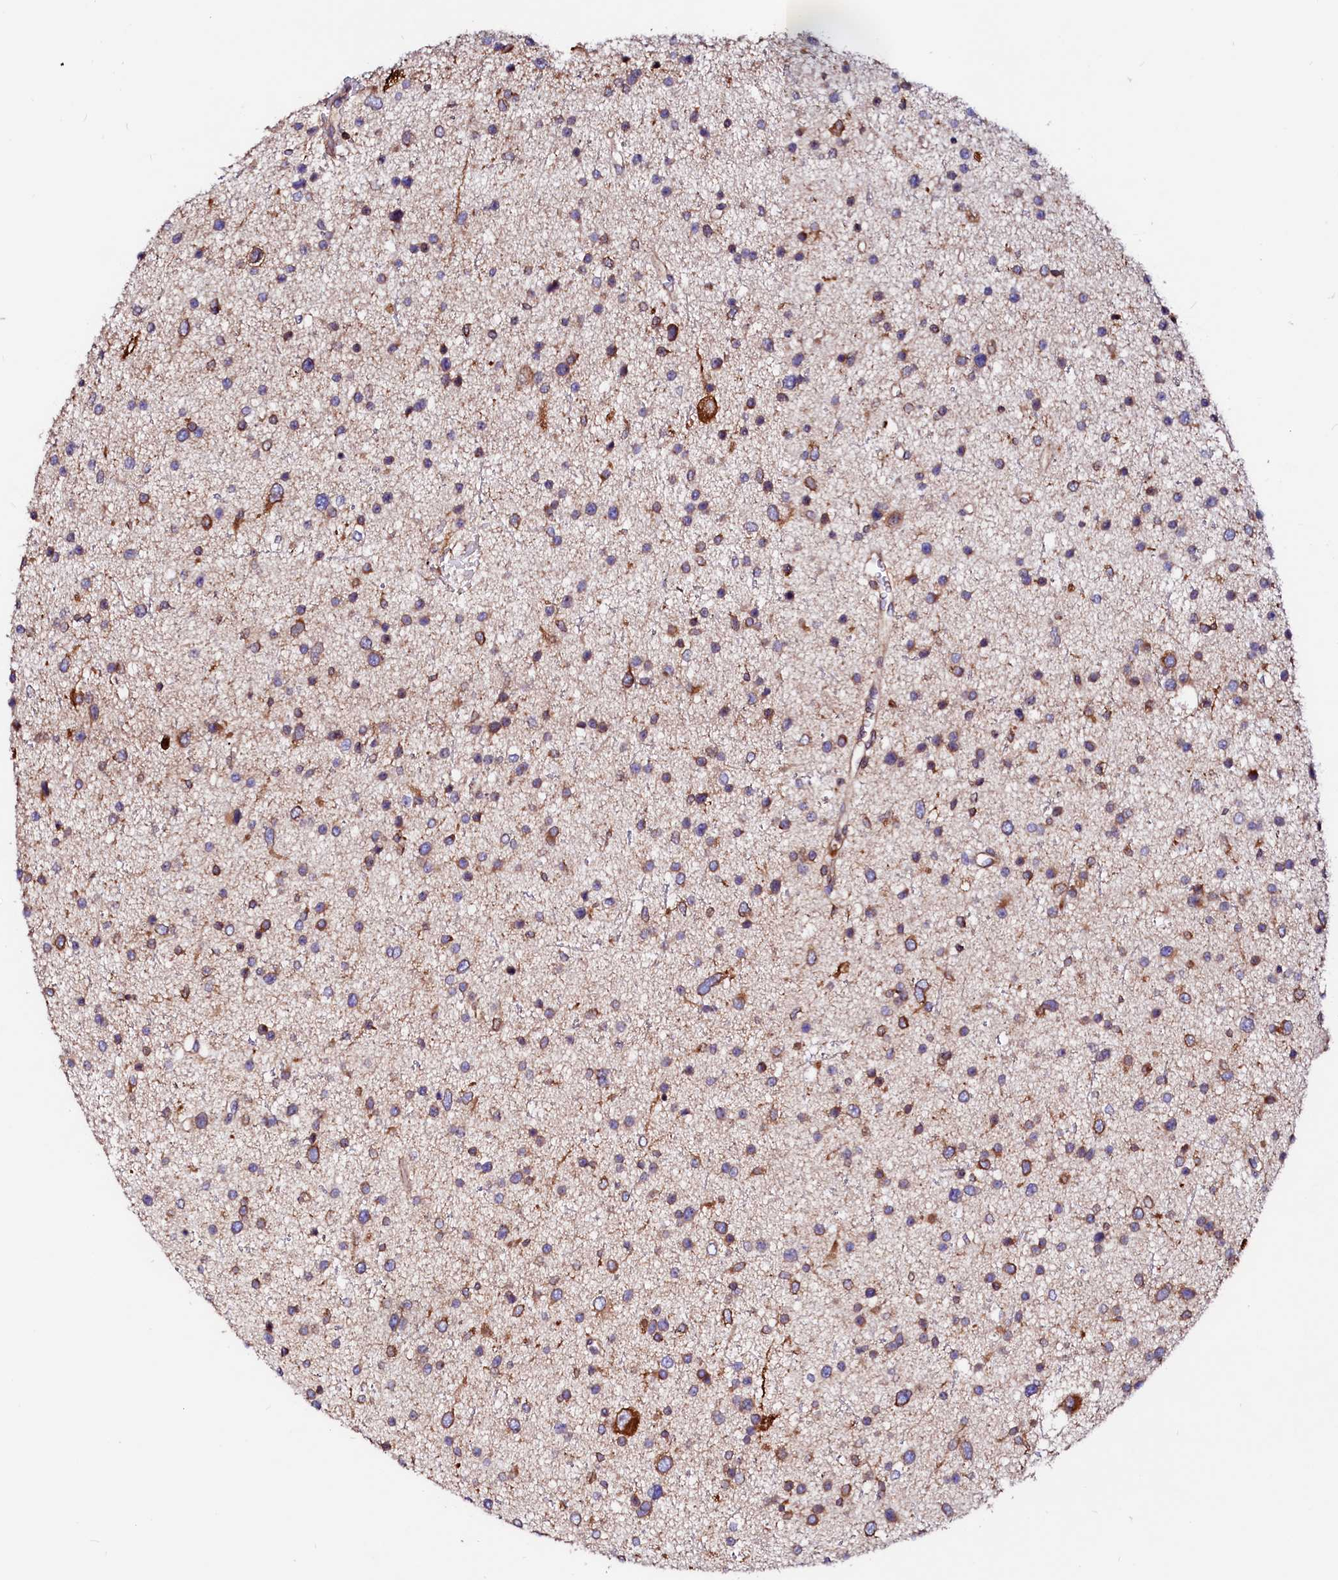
{"staining": {"intensity": "moderate", "quantity": "25%-75%", "location": "cytoplasmic/membranous"}, "tissue": "glioma", "cell_type": "Tumor cells", "image_type": "cancer", "snomed": [{"axis": "morphology", "description": "Glioma, malignant, Low grade"}, {"axis": "topography", "description": "Brain"}], "caption": "Glioma stained with a protein marker exhibits moderate staining in tumor cells.", "gene": "DERL1", "patient": {"sex": "female", "age": 37}}